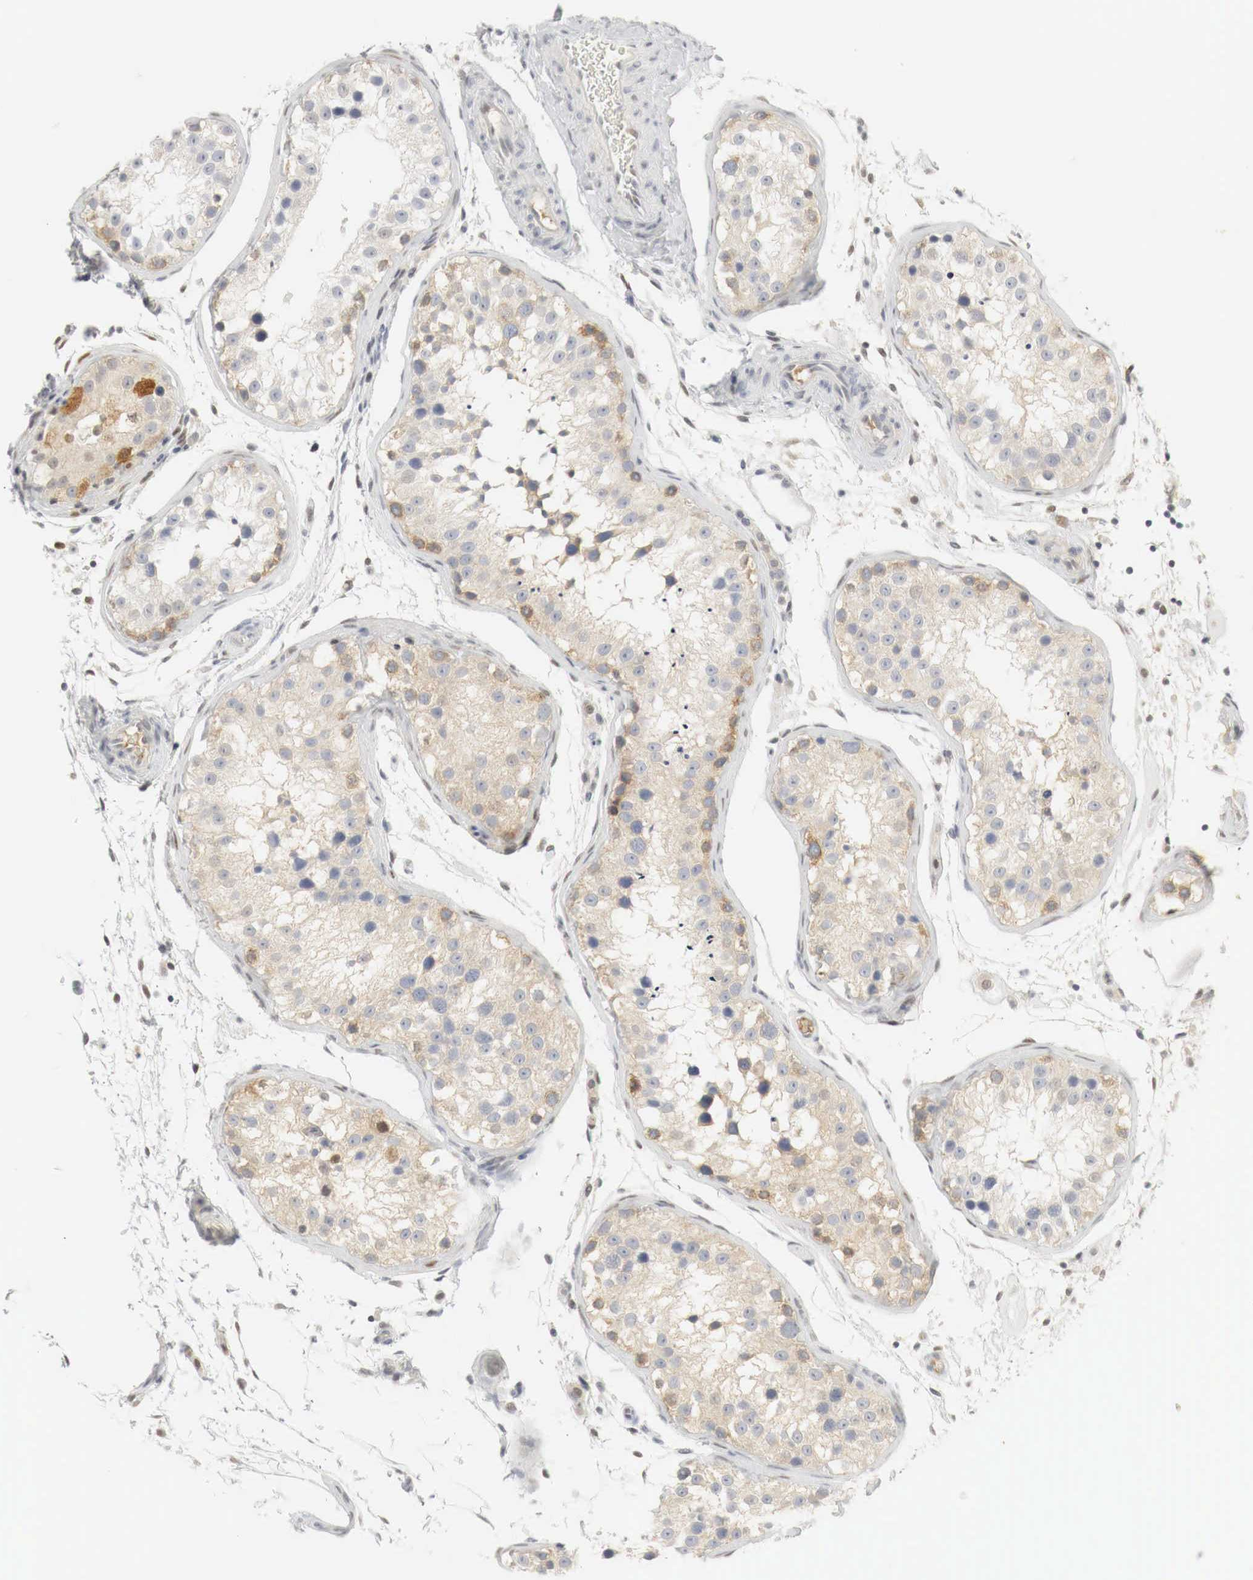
{"staining": {"intensity": "weak", "quantity": "<25%", "location": "cytoplasmic/membranous,nuclear"}, "tissue": "testis", "cell_type": "Cells in seminiferous ducts", "image_type": "normal", "snomed": [{"axis": "morphology", "description": "Normal tissue, NOS"}, {"axis": "topography", "description": "Testis"}], "caption": "Cells in seminiferous ducts show no significant staining in unremarkable testis. (Immunohistochemistry (ihc), brightfield microscopy, high magnification).", "gene": "MYC", "patient": {"sex": "male", "age": 24}}